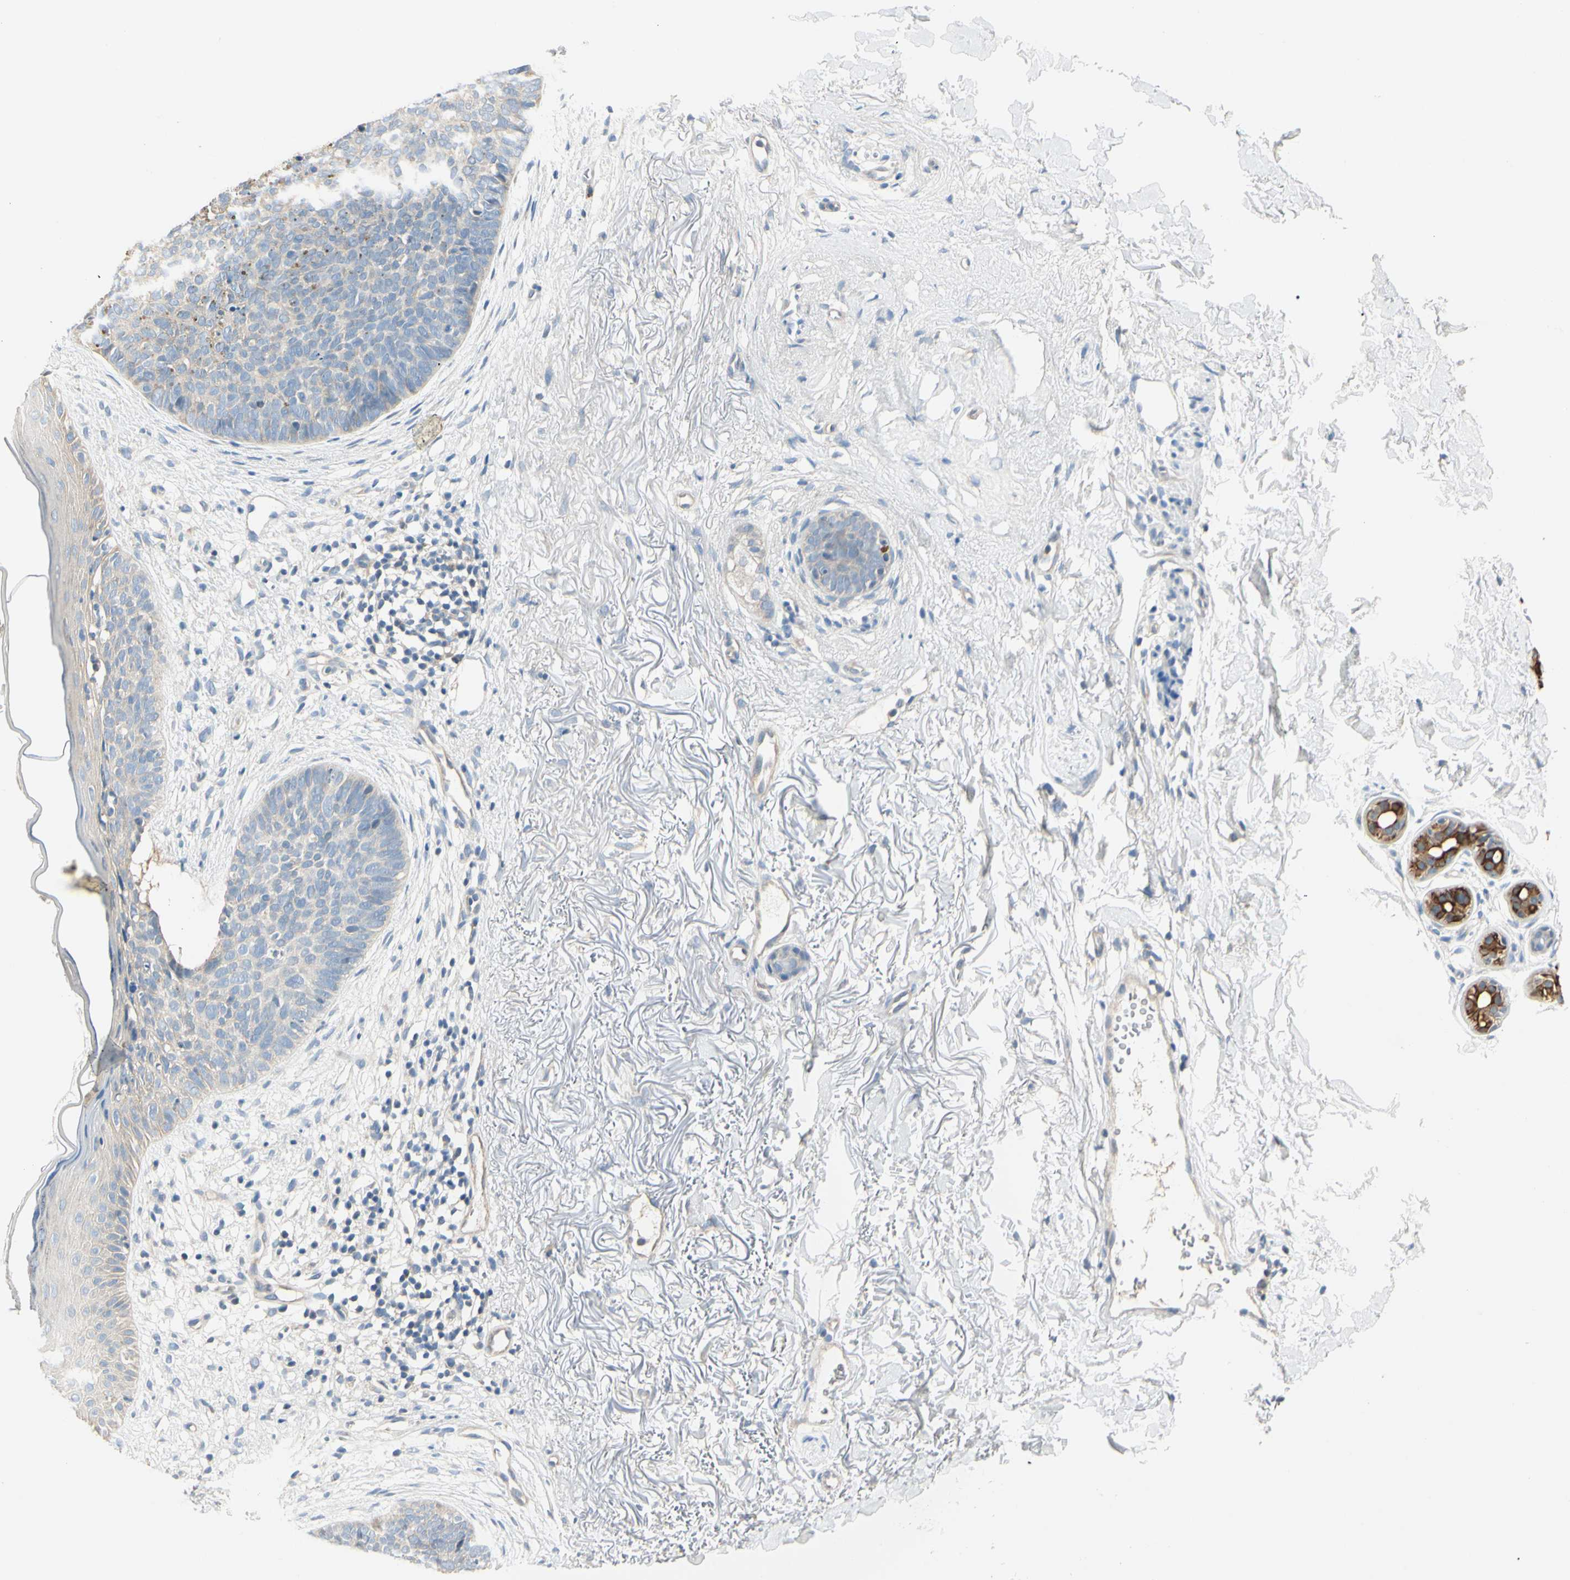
{"staining": {"intensity": "negative", "quantity": "none", "location": "none"}, "tissue": "skin cancer", "cell_type": "Tumor cells", "image_type": "cancer", "snomed": [{"axis": "morphology", "description": "Basal cell carcinoma"}, {"axis": "topography", "description": "Skin"}], "caption": "DAB (3,3'-diaminobenzidine) immunohistochemical staining of human skin cancer demonstrates no significant staining in tumor cells.", "gene": "DUSP12", "patient": {"sex": "female", "age": 70}}